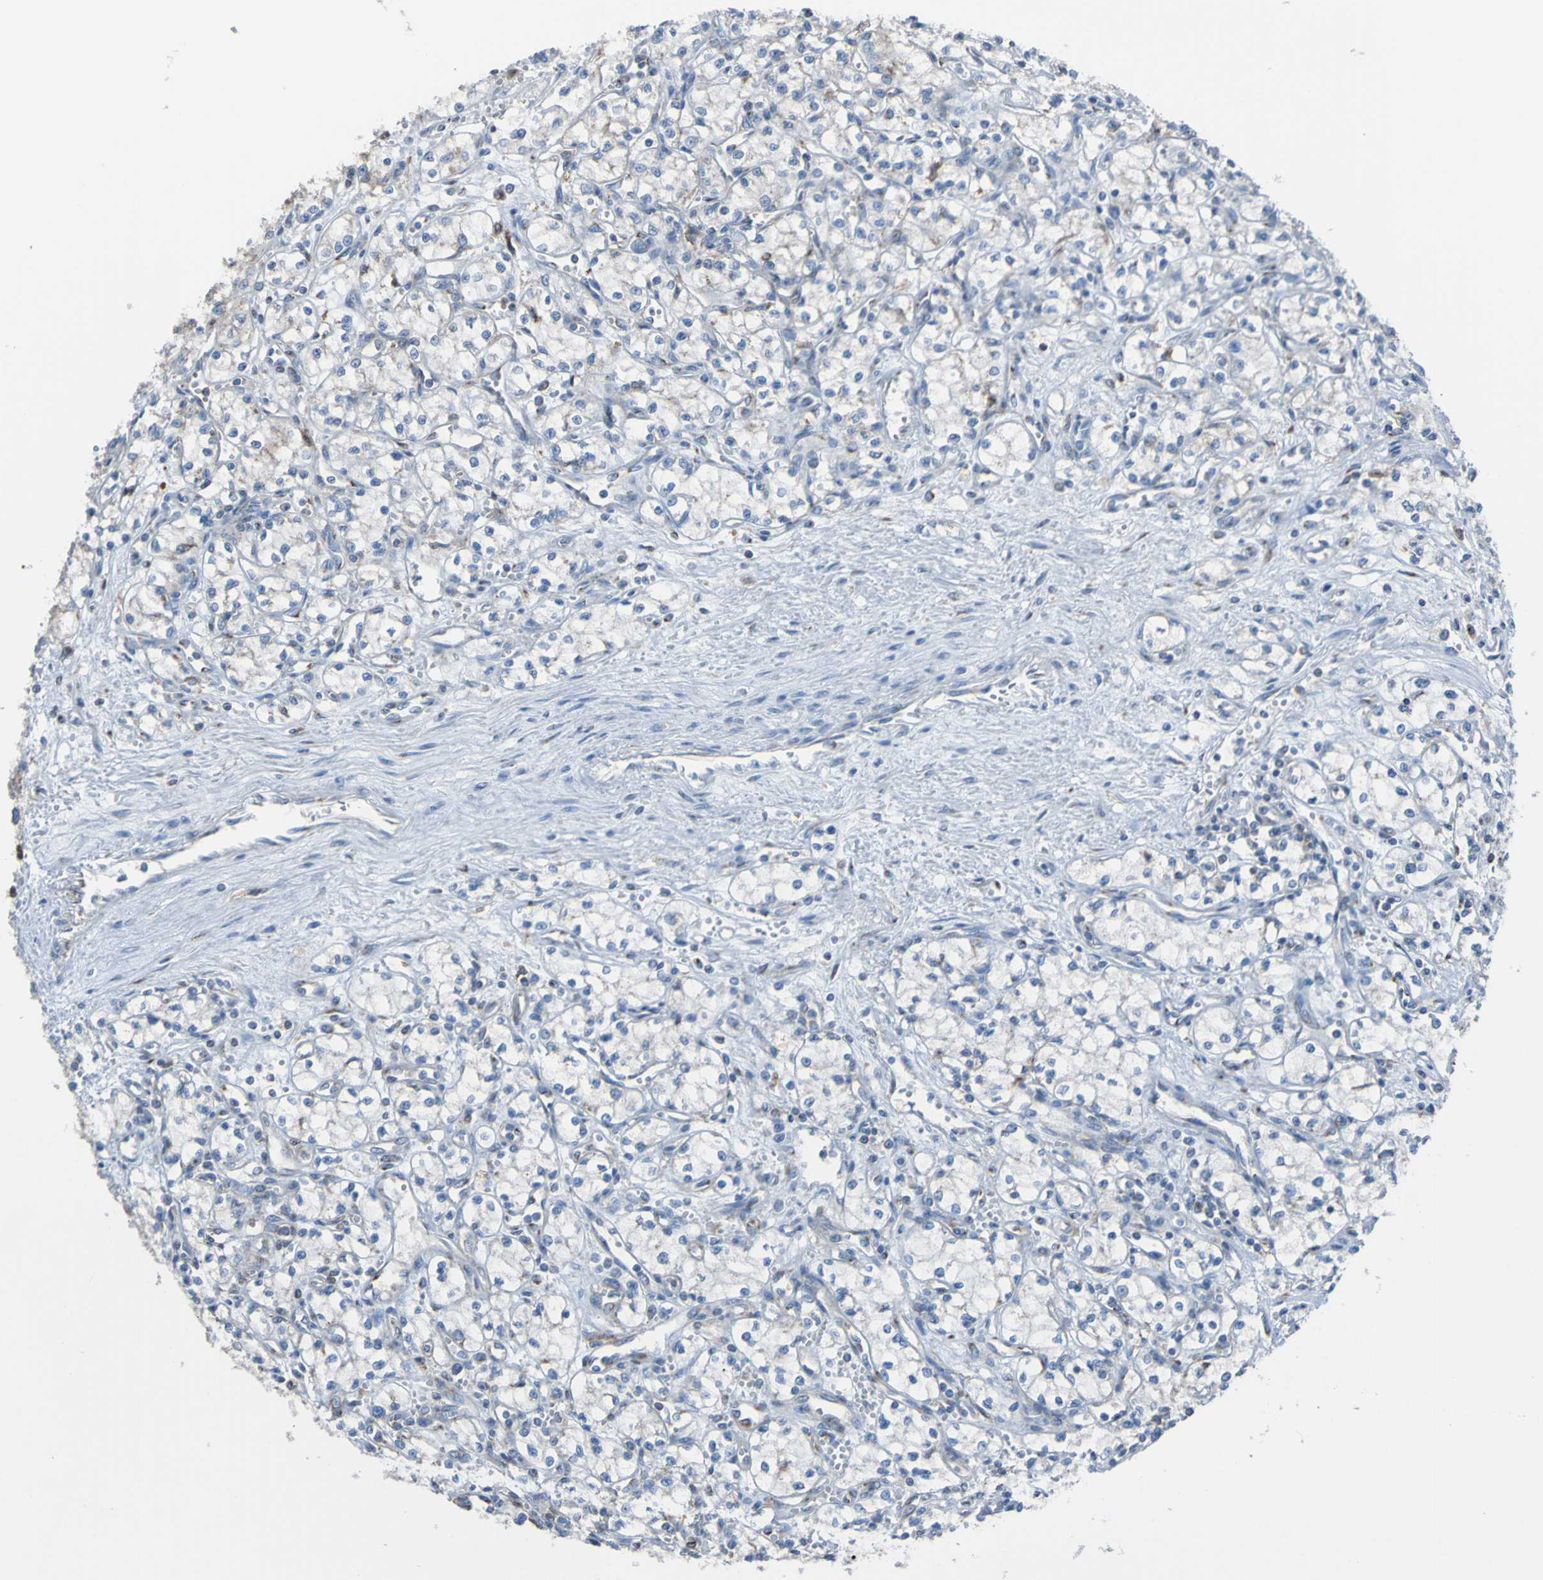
{"staining": {"intensity": "negative", "quantity": "none", "location": "none"}, "tissue": "renal cancer", "cell_type": "Tumor cells", "image_type": "cancer", "snomed": [{"axis": "morphology", "description": "Normal tissue, NOS"}, {"axis": "morphology", "description": "Adenocarcinoma, NOS"}, {"axis": "topography", "description": "Kidney"}], "caption": "High power microscopy image of an immunohistochemistry (IHC) histopathology image of adenocarcinoma (renal), revealing no significant positivity in tumor cells.", "gene": "MINAR1", "patient": {"sex": "male", "age": 59}}